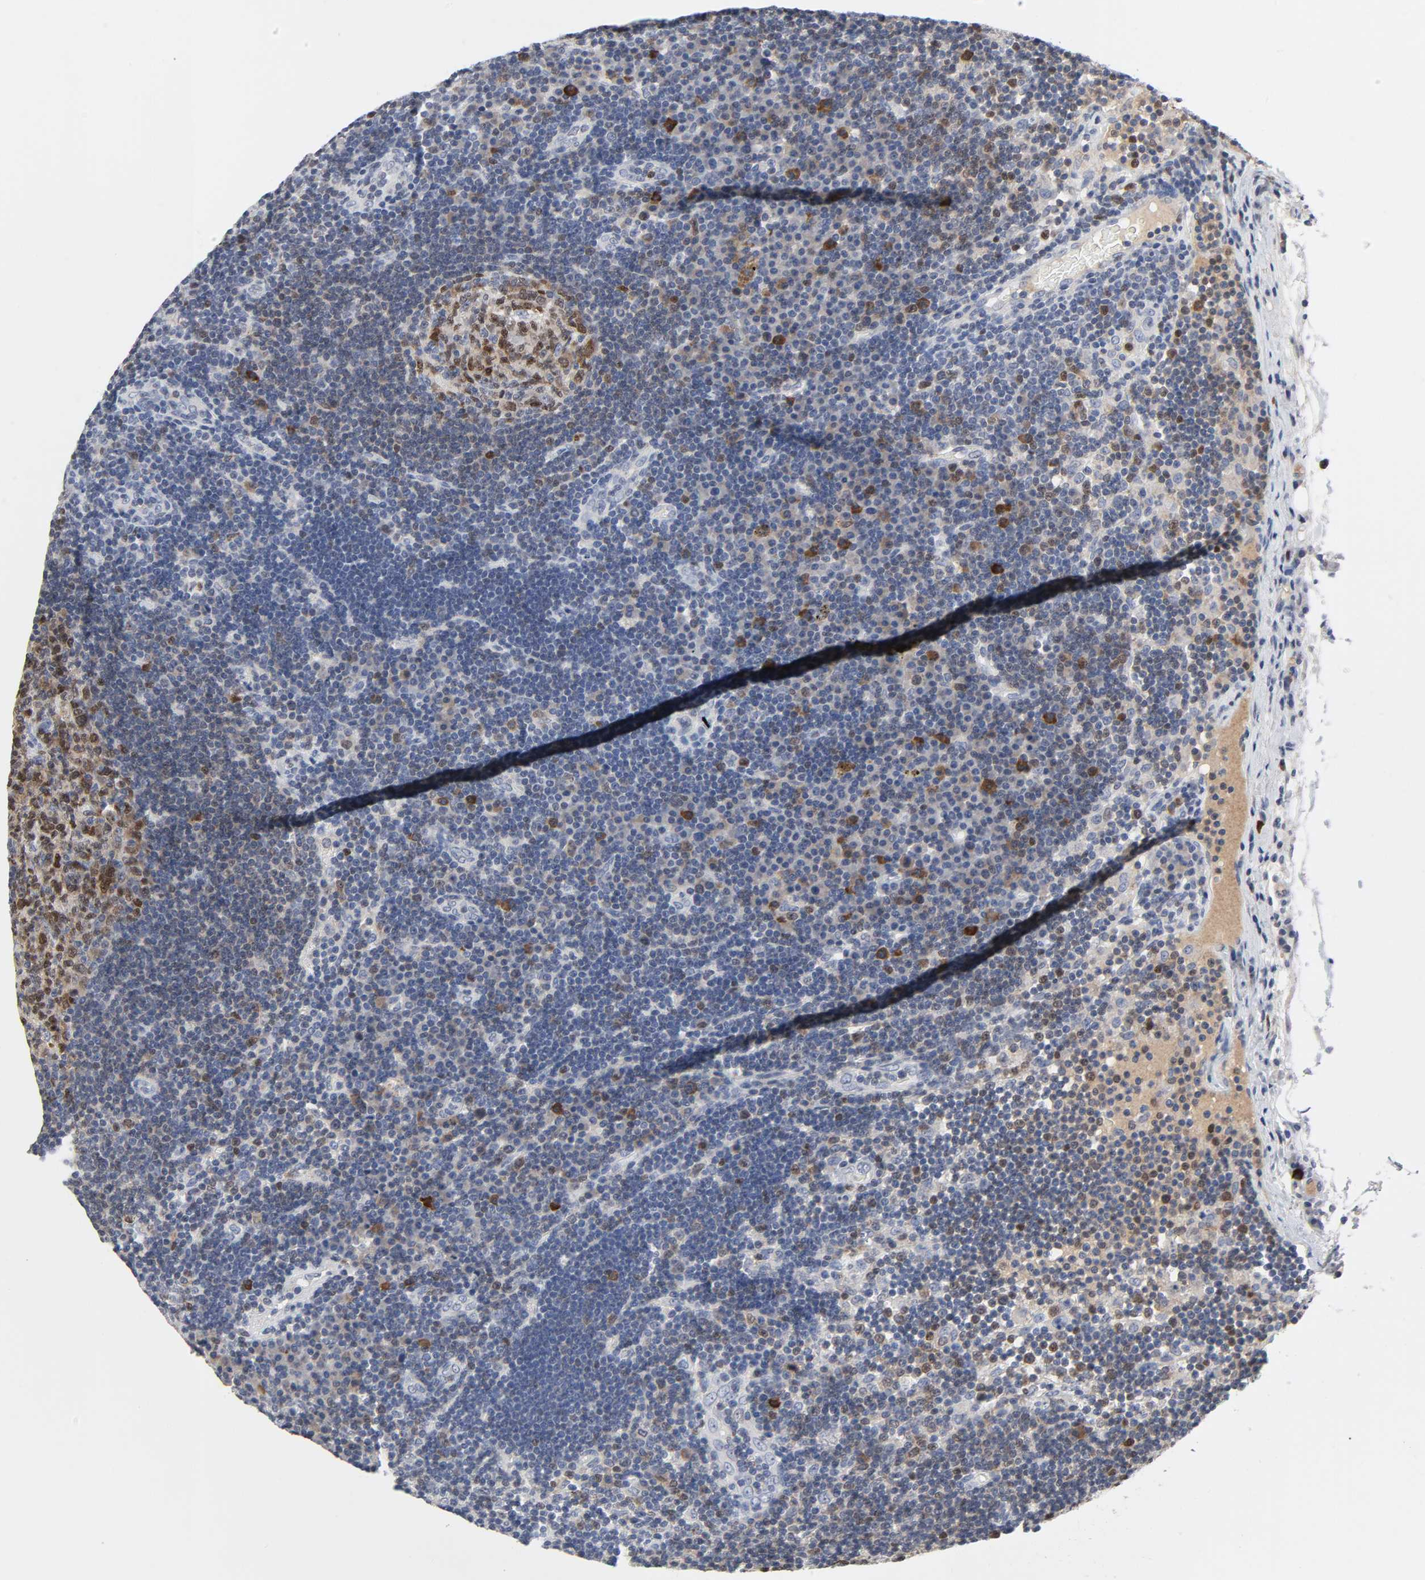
{"staining": {"intensity": "moderate", "quantity": "25%-75%", "location": "cytoplasmic/membranous,nuclear"}, "tissue": "lymph node", "cell_type": "Germinal center cells", "image_type": "normal", "snomed": [{"axis": "morphology", "description": "Normal tissue, NOS"}, {"axis": "morphology", "description": "Squamous cell carcinoma, metastatic, NOS"}, {"axis": "topography", "description": "Lymph node"}], "caption": "Lymph node stained with DAB immunohistochemistry reveals medium levels of moderate cytoplasmic/membranous,nuclear positivity in about 25%-75% of germinal center cells. The staining was performed using DAB (3,3'-diaminobenzidine) to visualize the protein expression in brown, while the nuclei were stained in blue with hematoxylin (Magnification: 20x).", "gene": "WEE1", "patient": {"sex": "female", "age": 53}}